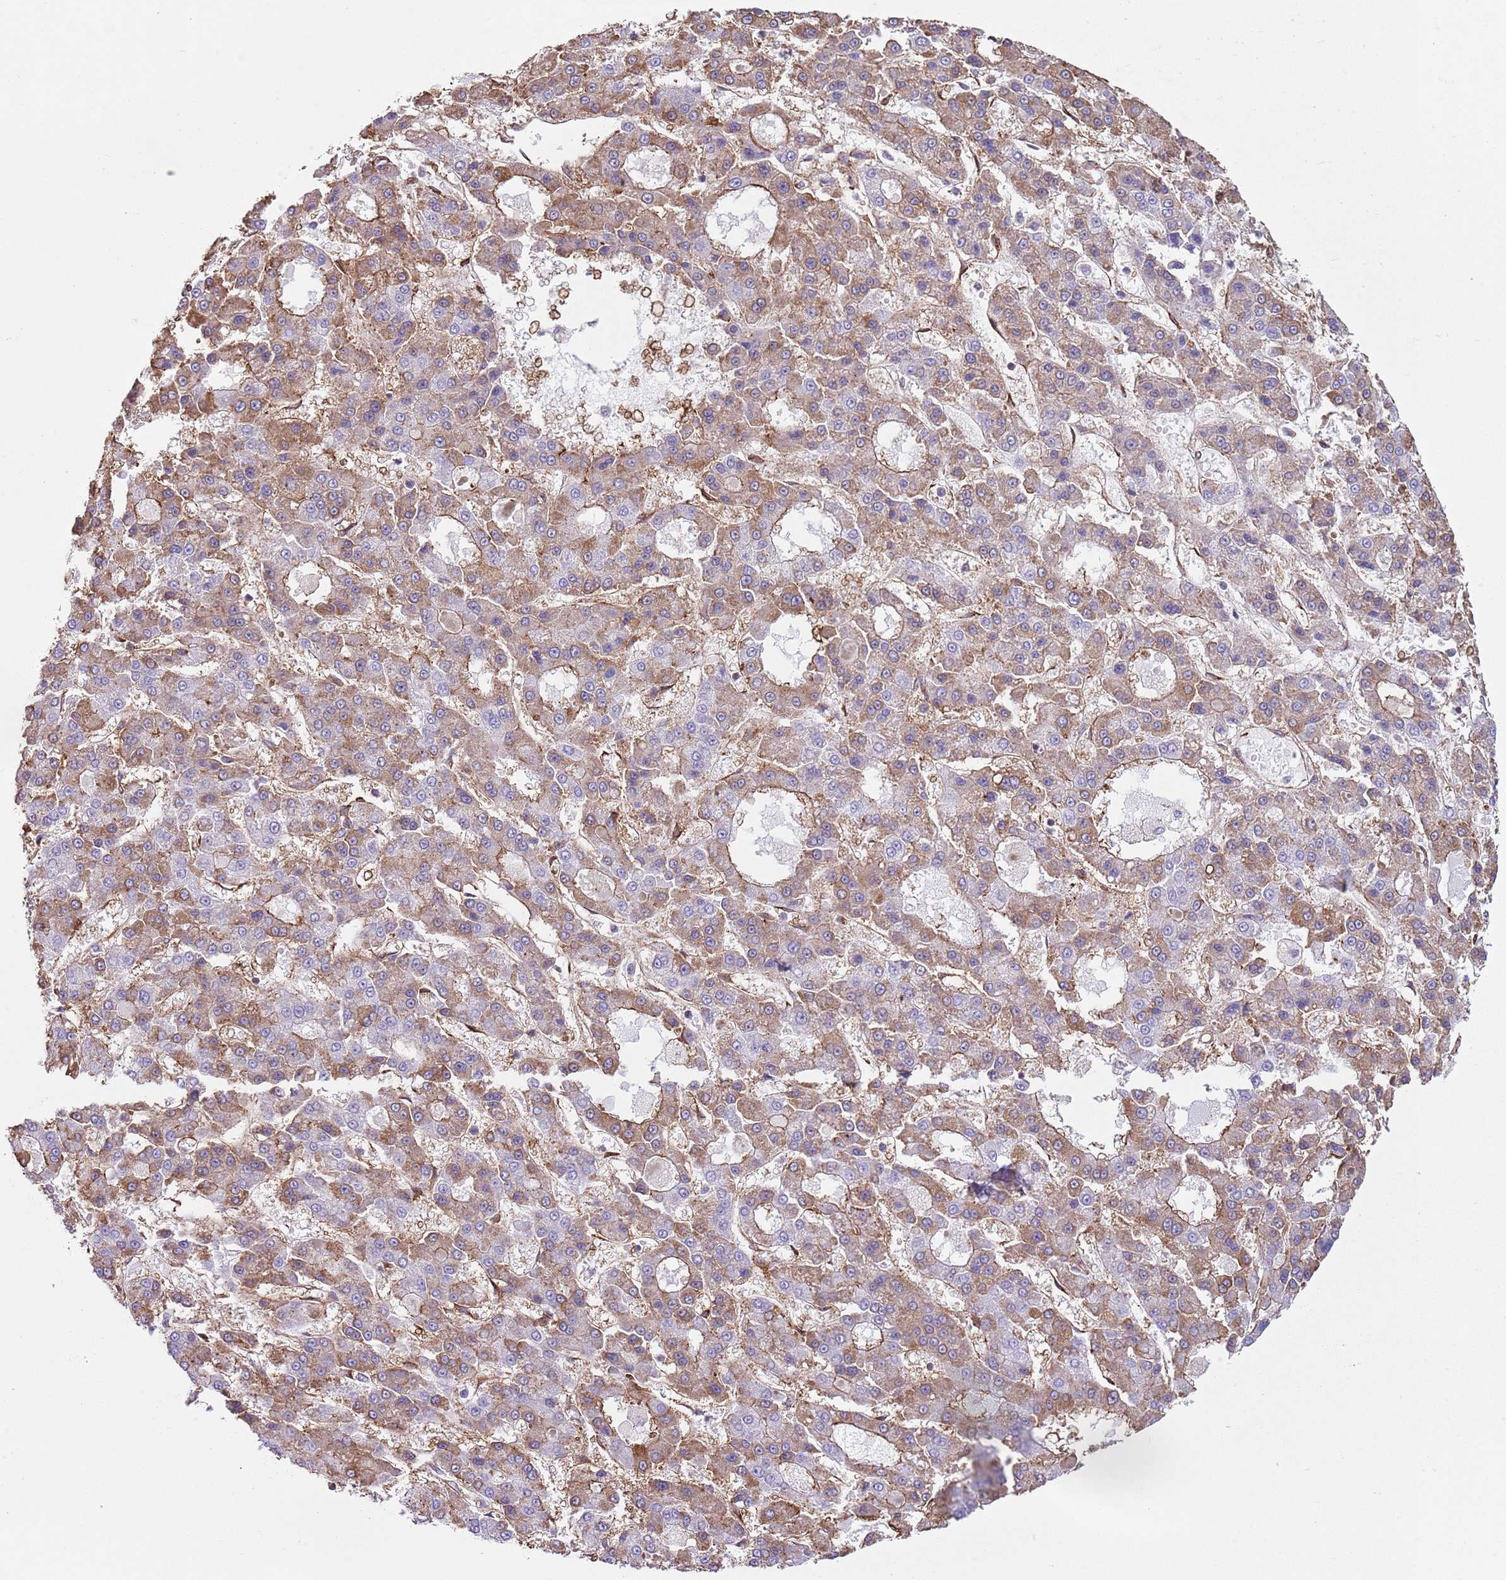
{"staining": {"intensity": "moderate", "quantity": "25%-75%", "location": "cytoplasmic/membranous"}, "tissue": "liver cancer", "cell_type": "Tumor cells", "image_type": "cancer", "snomed": [{"axis": "morphology", "description": "Carcinoma, Hepatocellular, NOS"}, {"axis": "topography", "description": "Liver"}], "caption": "Immunohistochemistry (IHC) of liver cancer (hepatocellular carcinoma) demonstrates medium levels of moderate cytoplasmic/membranous expression in about 25%-75% of tumor cells. (DAB = brown stain, brightfield microscopy at high magnification).", "gene": "GNAI3", "patient": {"sex": "male", "age": 70}}